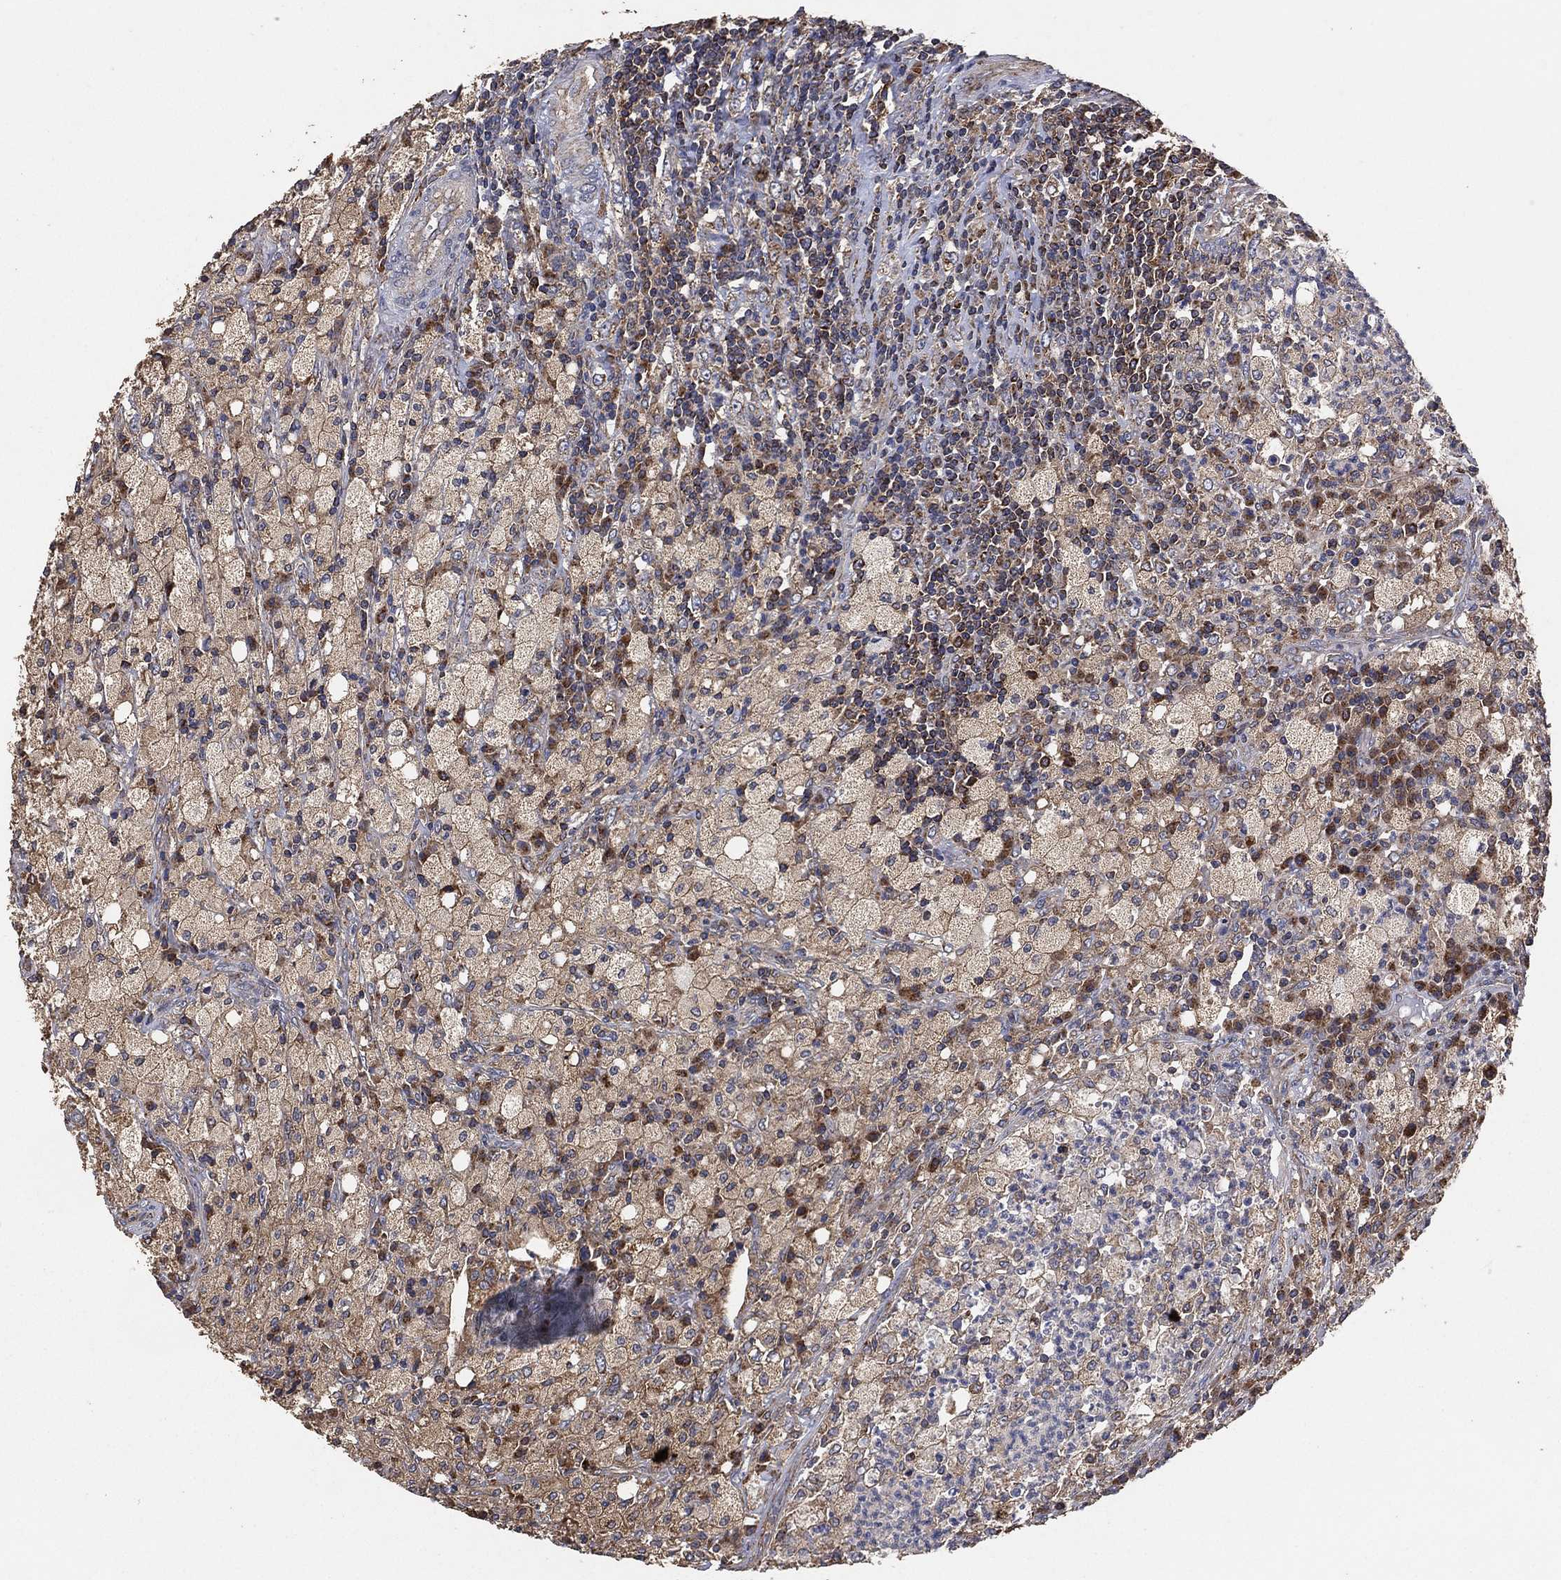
{"staining": {"intensity": "moderate", "quantity": "25%-75%", "location": "cytoplasmic/membranous"}, "tissue": "testis cancer", "cell_type": "Tumor cells", "image_type": "cancer", "snomed": [{"axis": "morphology", "description": "Necrosis, NOS"}, {"axis": "morphology", "description": "Carcinoma, Embryonal, NOS"}, {"axis": "topography", "description": "Testis"}], "caption": "This photomicrograph shows testis embryonal carcinoma stained with IHC to label a protein in brown. The cytoplasmic/membranous of tumor cells show moderate positivity for the protein. Nuclei are counter-stained blue.", "gene": "LIMD1", "patient": {"sex": "male", "age": 19}}